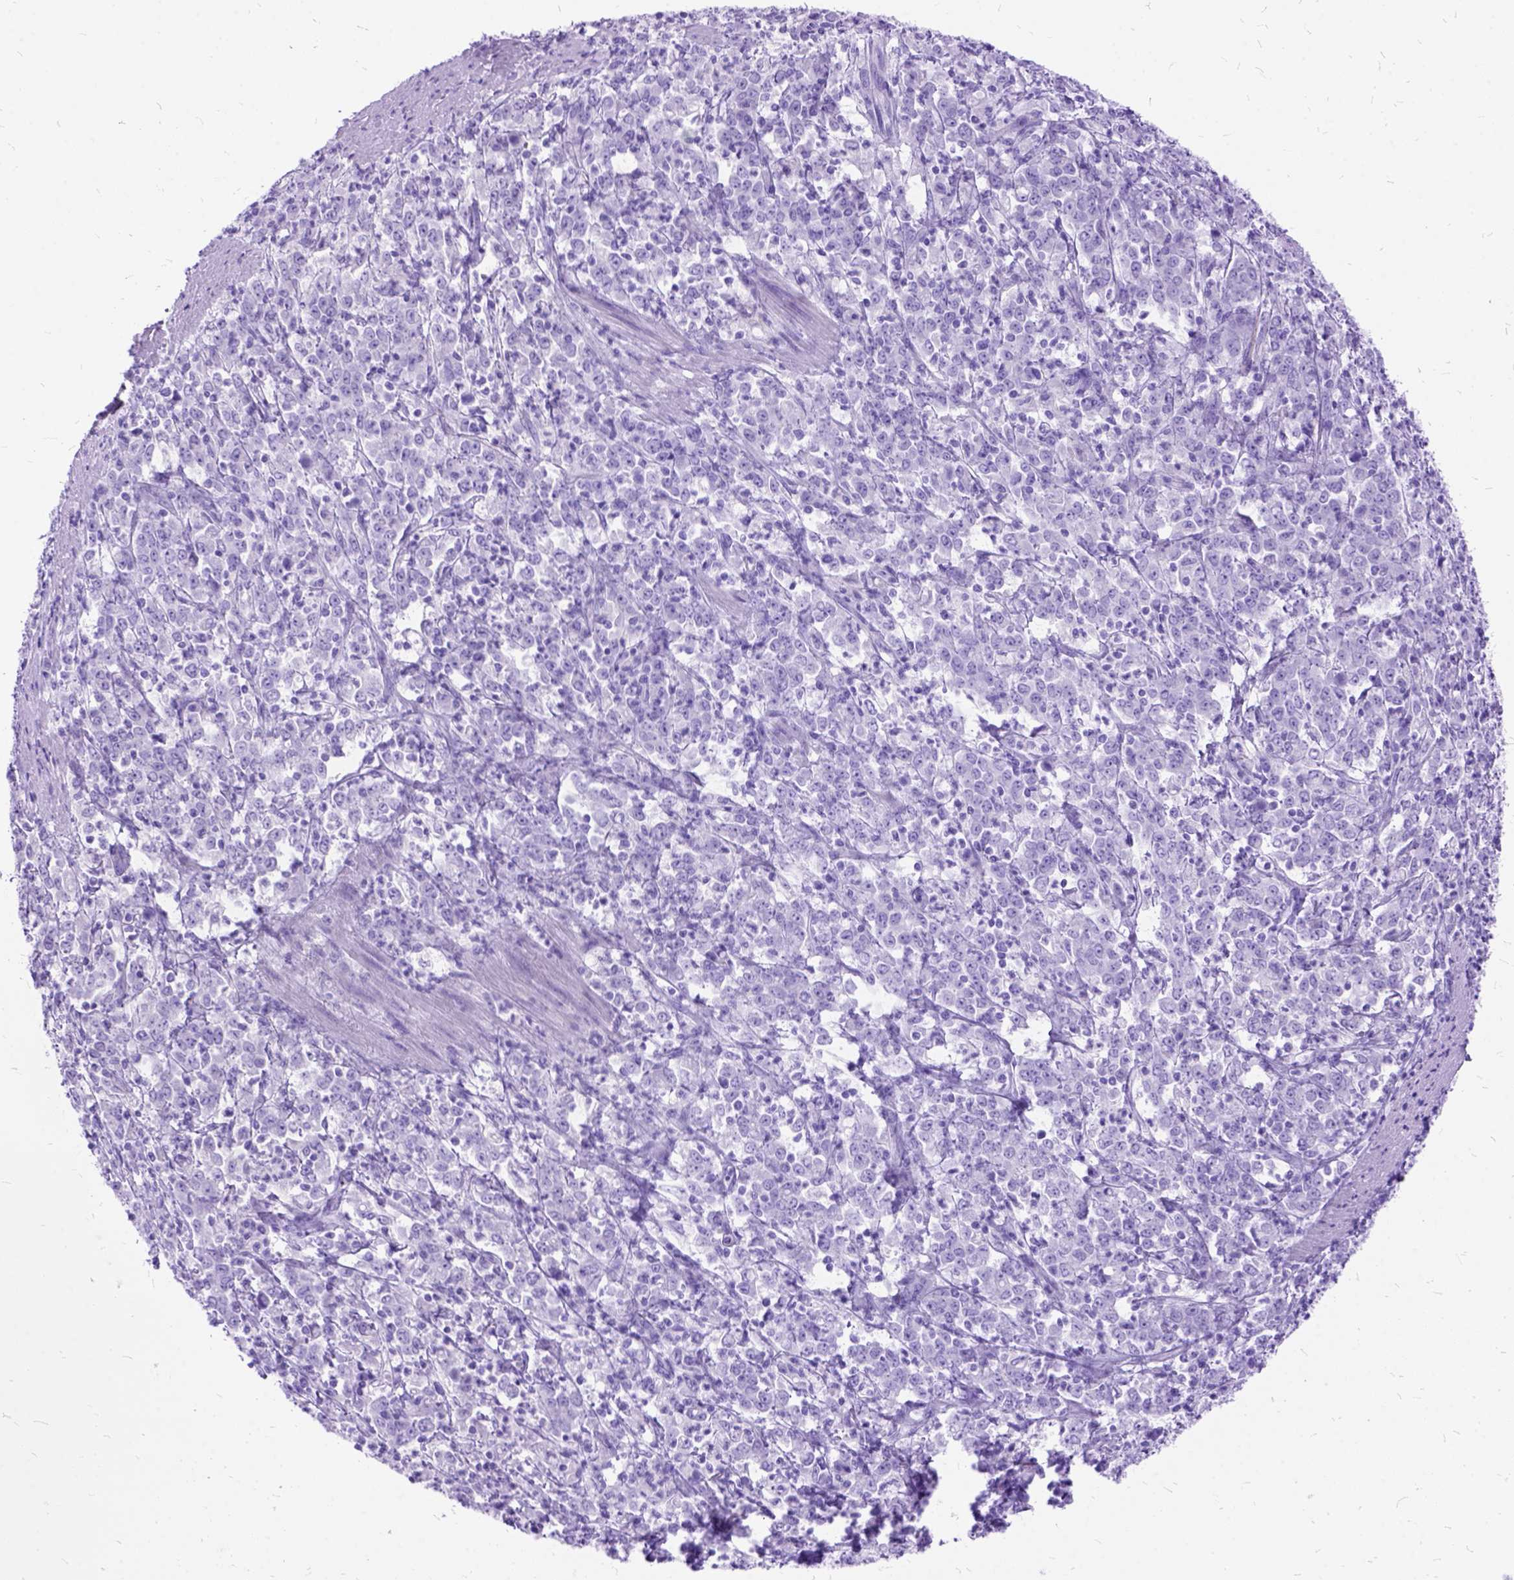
{"staining": {"intensity": "negative", "quantity": "none", "location": "none"}, "tissue": "stomach cancer", "cell_type": "Tumor cells", "image_type": "cancer", "snomed": [{"axis": "morphology", "description": "Adenocarcinoma, NOS"}, {"axis": "topography", "description": "Stomach, lower"}], "caption": "Tumor cells are negative for protein expression in human stomach cancer (adenocarcinoma).", "gene": "DNAH2", "patient": {"sex": "female", "age": 71}}